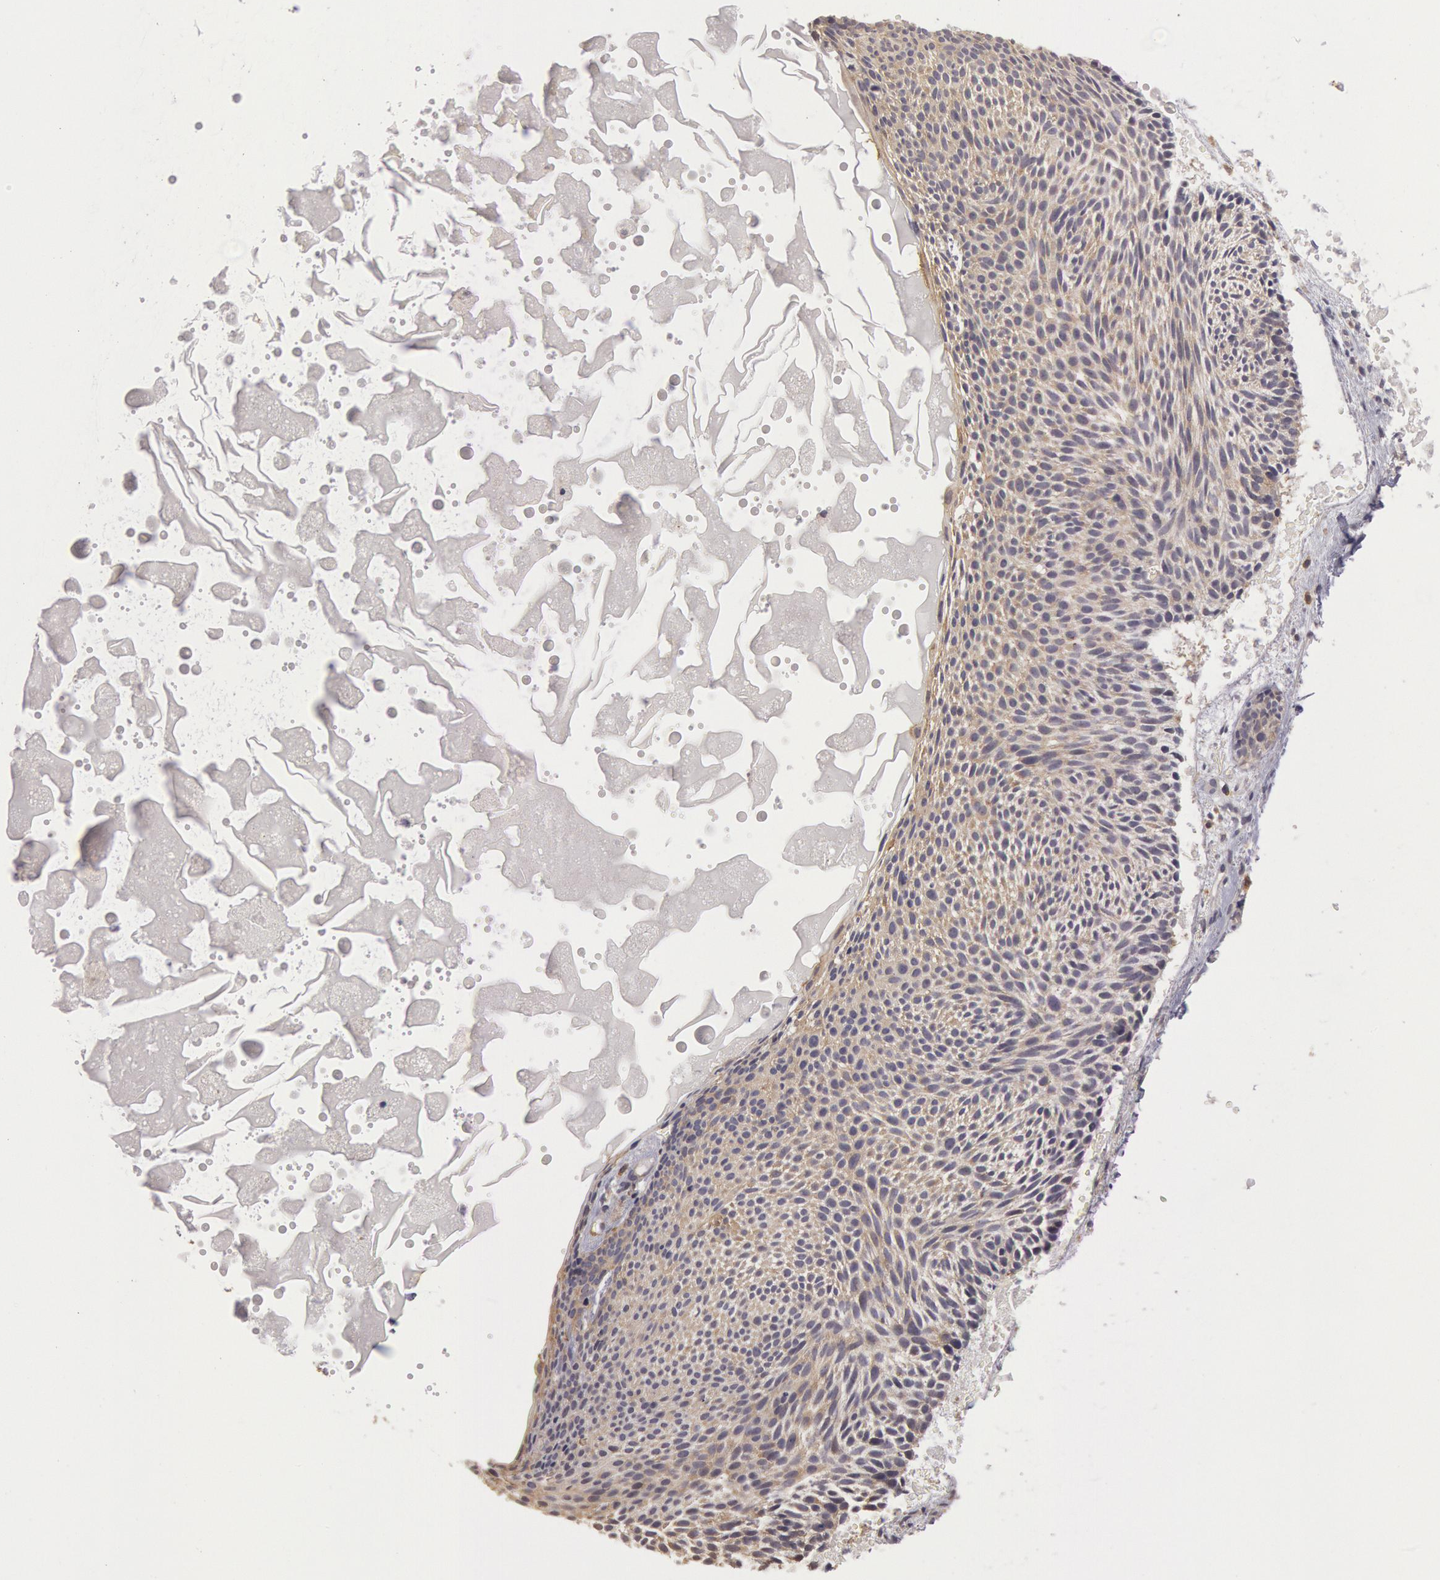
{"staining": {"intensity": "weak", "quantity": ">75%", "location": "cytoplasmic/membranous"}, "tissue": "skin cancer", "cell_type": "Tumor cells", "image_type": "cancer", "snomed": [{"axis": "morphology", "description": "Basal cell carcinoma"}, {"axis": "topography", "description": "Skin"}], "caption": "DAB (3,3'-diaminobenzidine) immunohistochemical staining of skin basal cell carcinoma demonstrates weak cytoplasmic/membranous protein staining in approximately >75% of tumor cells. The protein is stained brown, and the nuclei are stained in blue (DAB IHC with brightfield microscopy, high magnification).", "gene": "NMT2", "patient": {"sex": "male", "age": 84}}